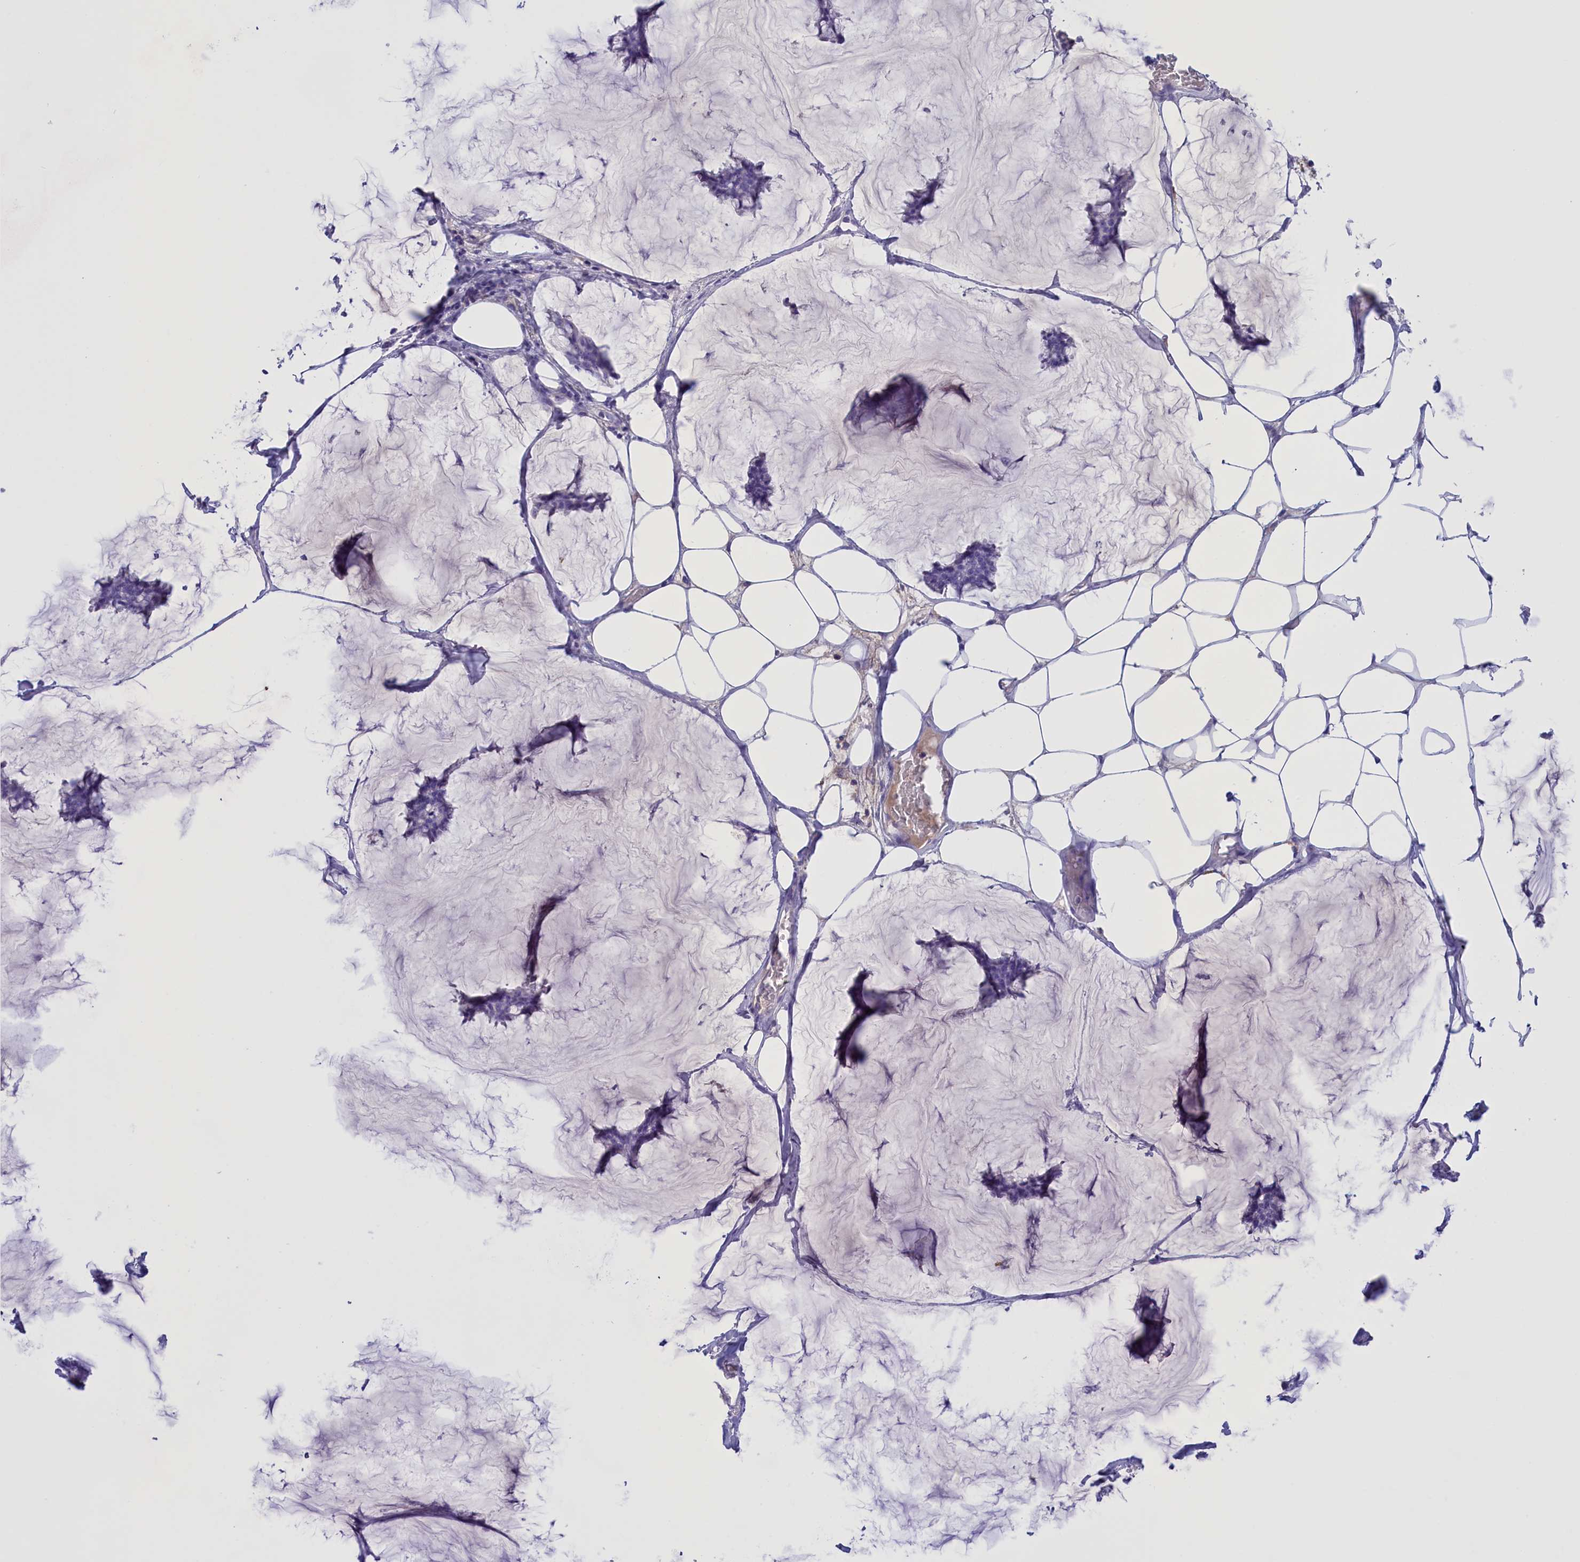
{"staining": {"intensity": "negative", "quantity": "none", "location": "none"}, "tissue": "breast cancer", "cell_type": "Tumor cells", "image_type": "cancer", "snomed": [{"axis": "morphology", "description": "Duct carcinoma"}, {"axis": "topography", "description": "Breast"}], "caption": "Protein analysis of breast intraductal carcinoma demonstrates no significant expression in tumor cells.", "gene": "PROK2", "patient": {"sex": "female", "age": 93}}